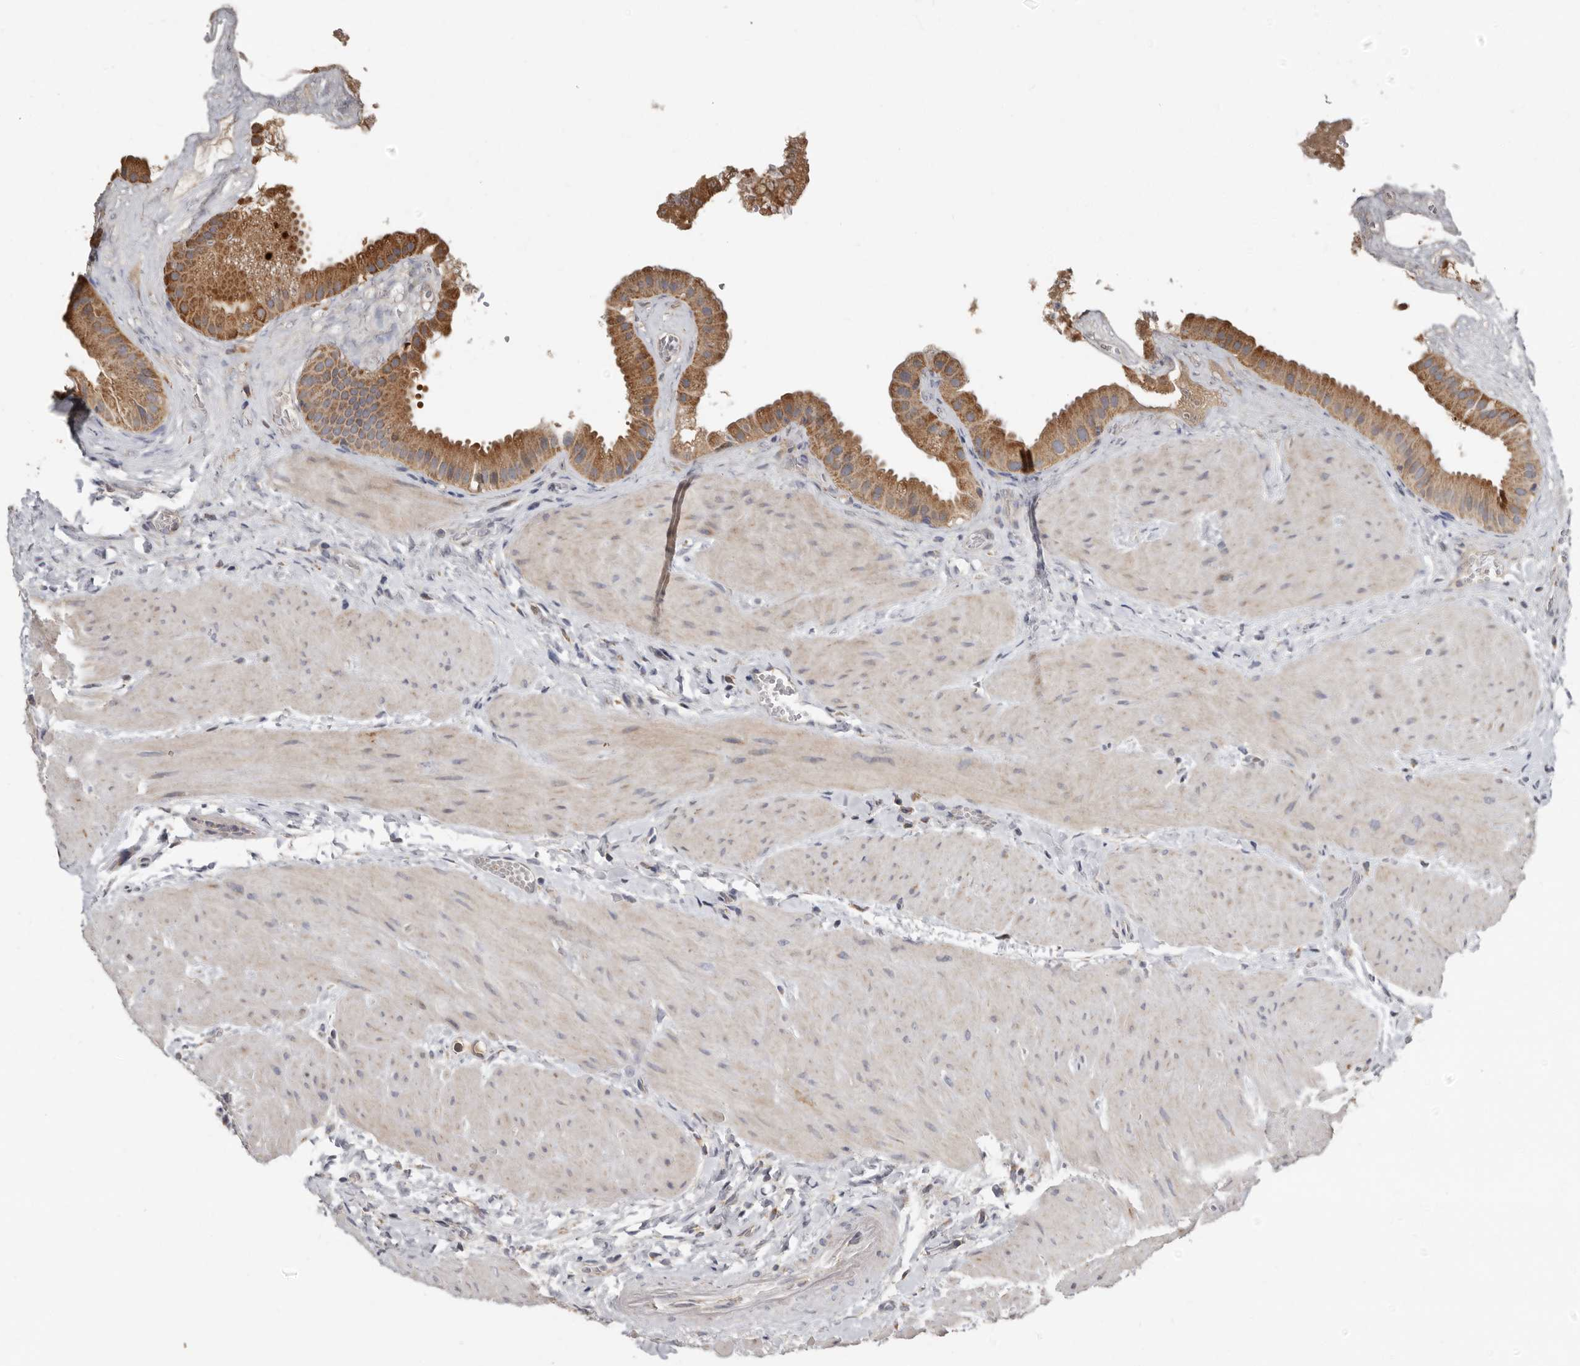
{"staining": {"intensity": "moderate", "quantity": ">75%", "location": "cytoplasmic/membranous"}, "tissue": "gallbladder", "cell_type": "Glandular cells", "image_type": "normal", "snomed": [{"axis": "morphology", "description": "Normal tissue, NOS"}, {"axis": "topography", "description": "Gallbladder"}], "caption": "A brown stain highlights moderate cytoplasmic/membranous staining of a protein in glandular cells of benign gallbladder. (DAB (3,3'-diaminobenzidine) IHC, brown staining for protein, blue staining for nuclei).", "gene": "KIF26B", "patient": {"sex": "male", "age": 55}}